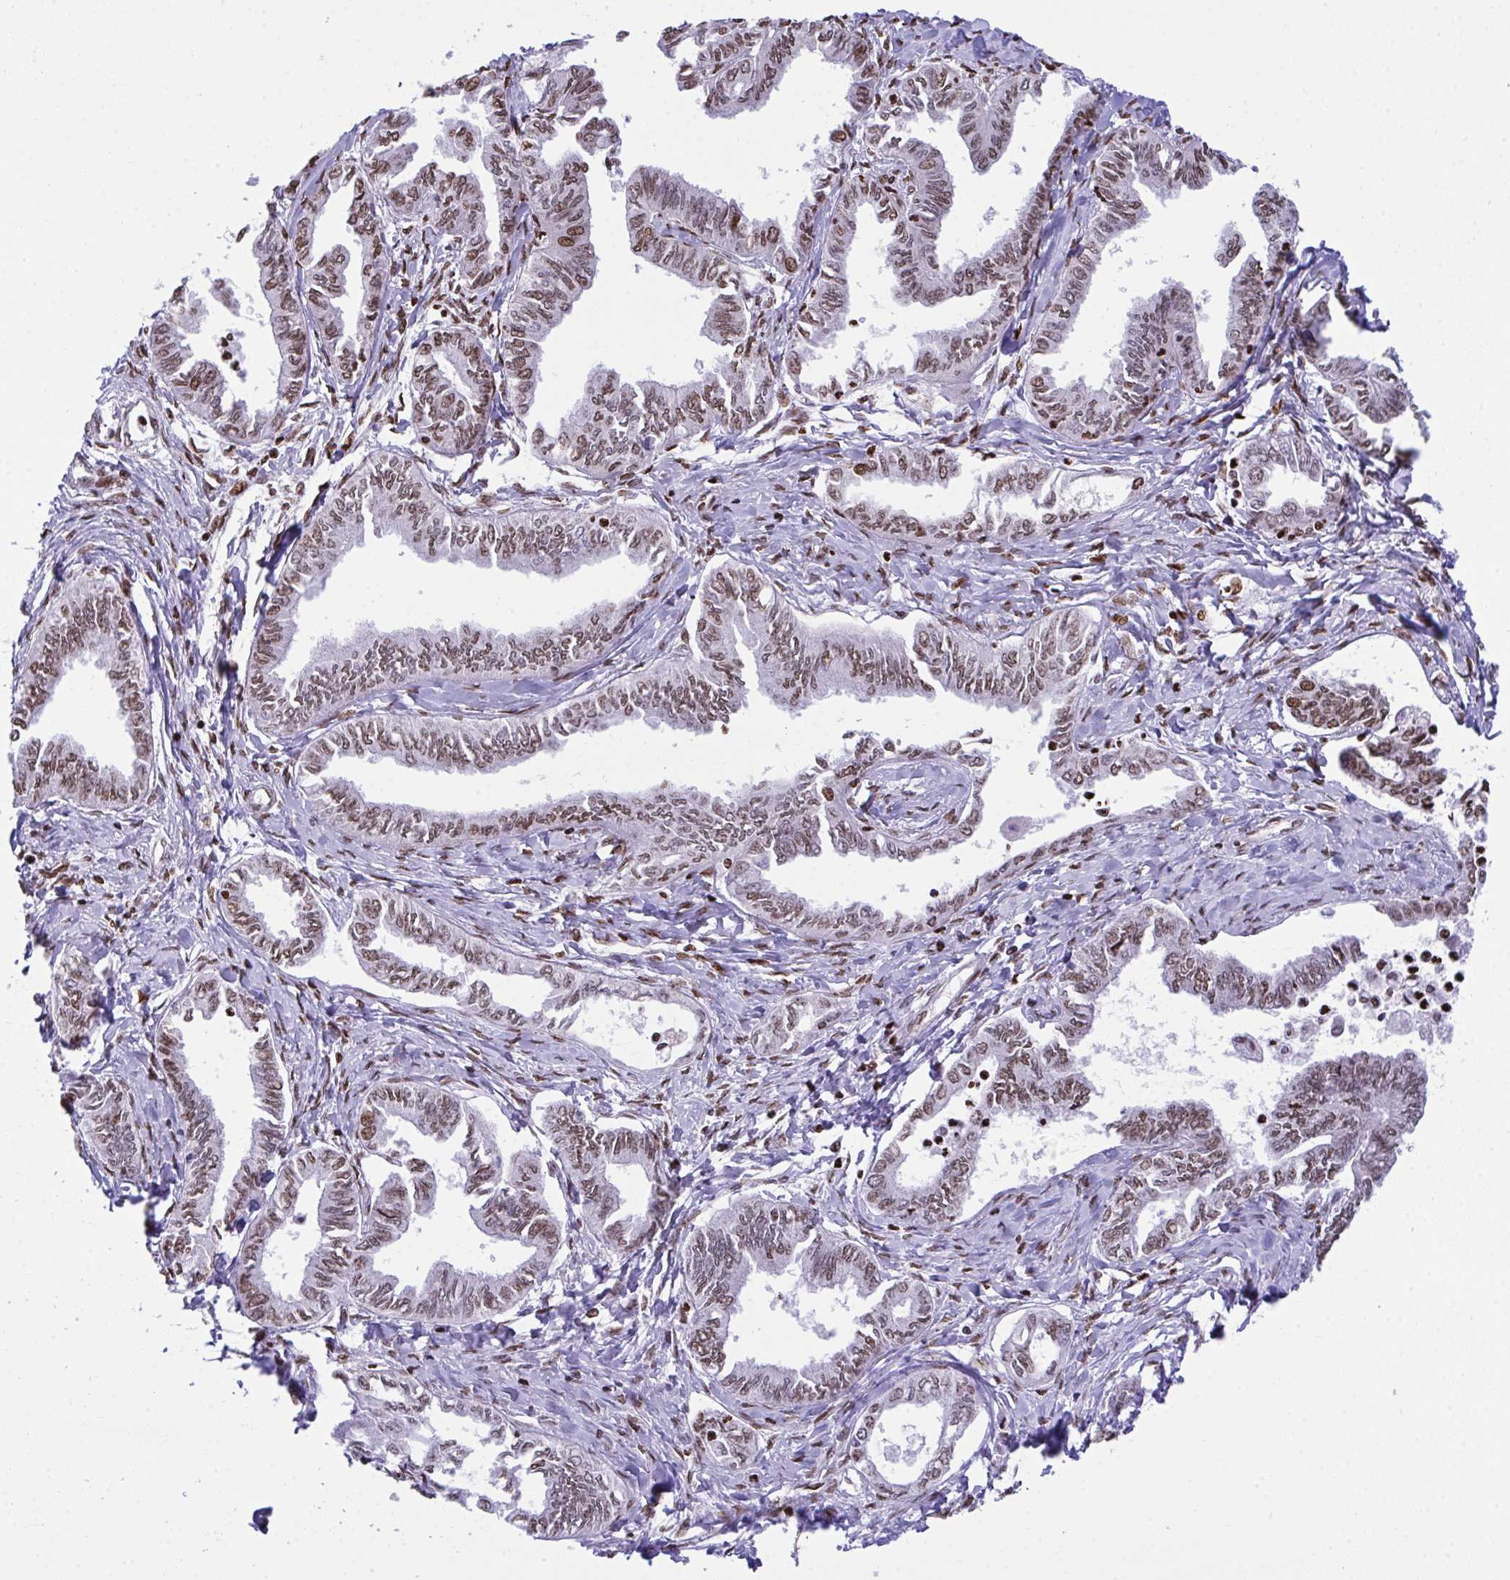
{"staining": {"intensity": "moderate", "quantity": "25%-75%", "location": "nuclear"}, "tissue": "ovarian cancer", "cell_type": "Tumor cells", "image_type": "cancer", "snomed": [{"axis": "morphology", "description": "Carcinoma, endometroid"}, {"axis": "topography", "description": "Ovary"}], "caption": "Immunohistochemistry (IHC) staining of ovarian cancer, which exhibits medium levels of moderate nuclear expression in about 25%-75% of tumor cells indicating moderate nuclear protein positivity. The staining was performed using DAB (3,3'-diaminobenzidine) (brown) for protein detection and nuclei were counterstained in hematoxylin (blue).", "gene": "RAPGEF5", "patient": {"sex": "female", "age": 70}}